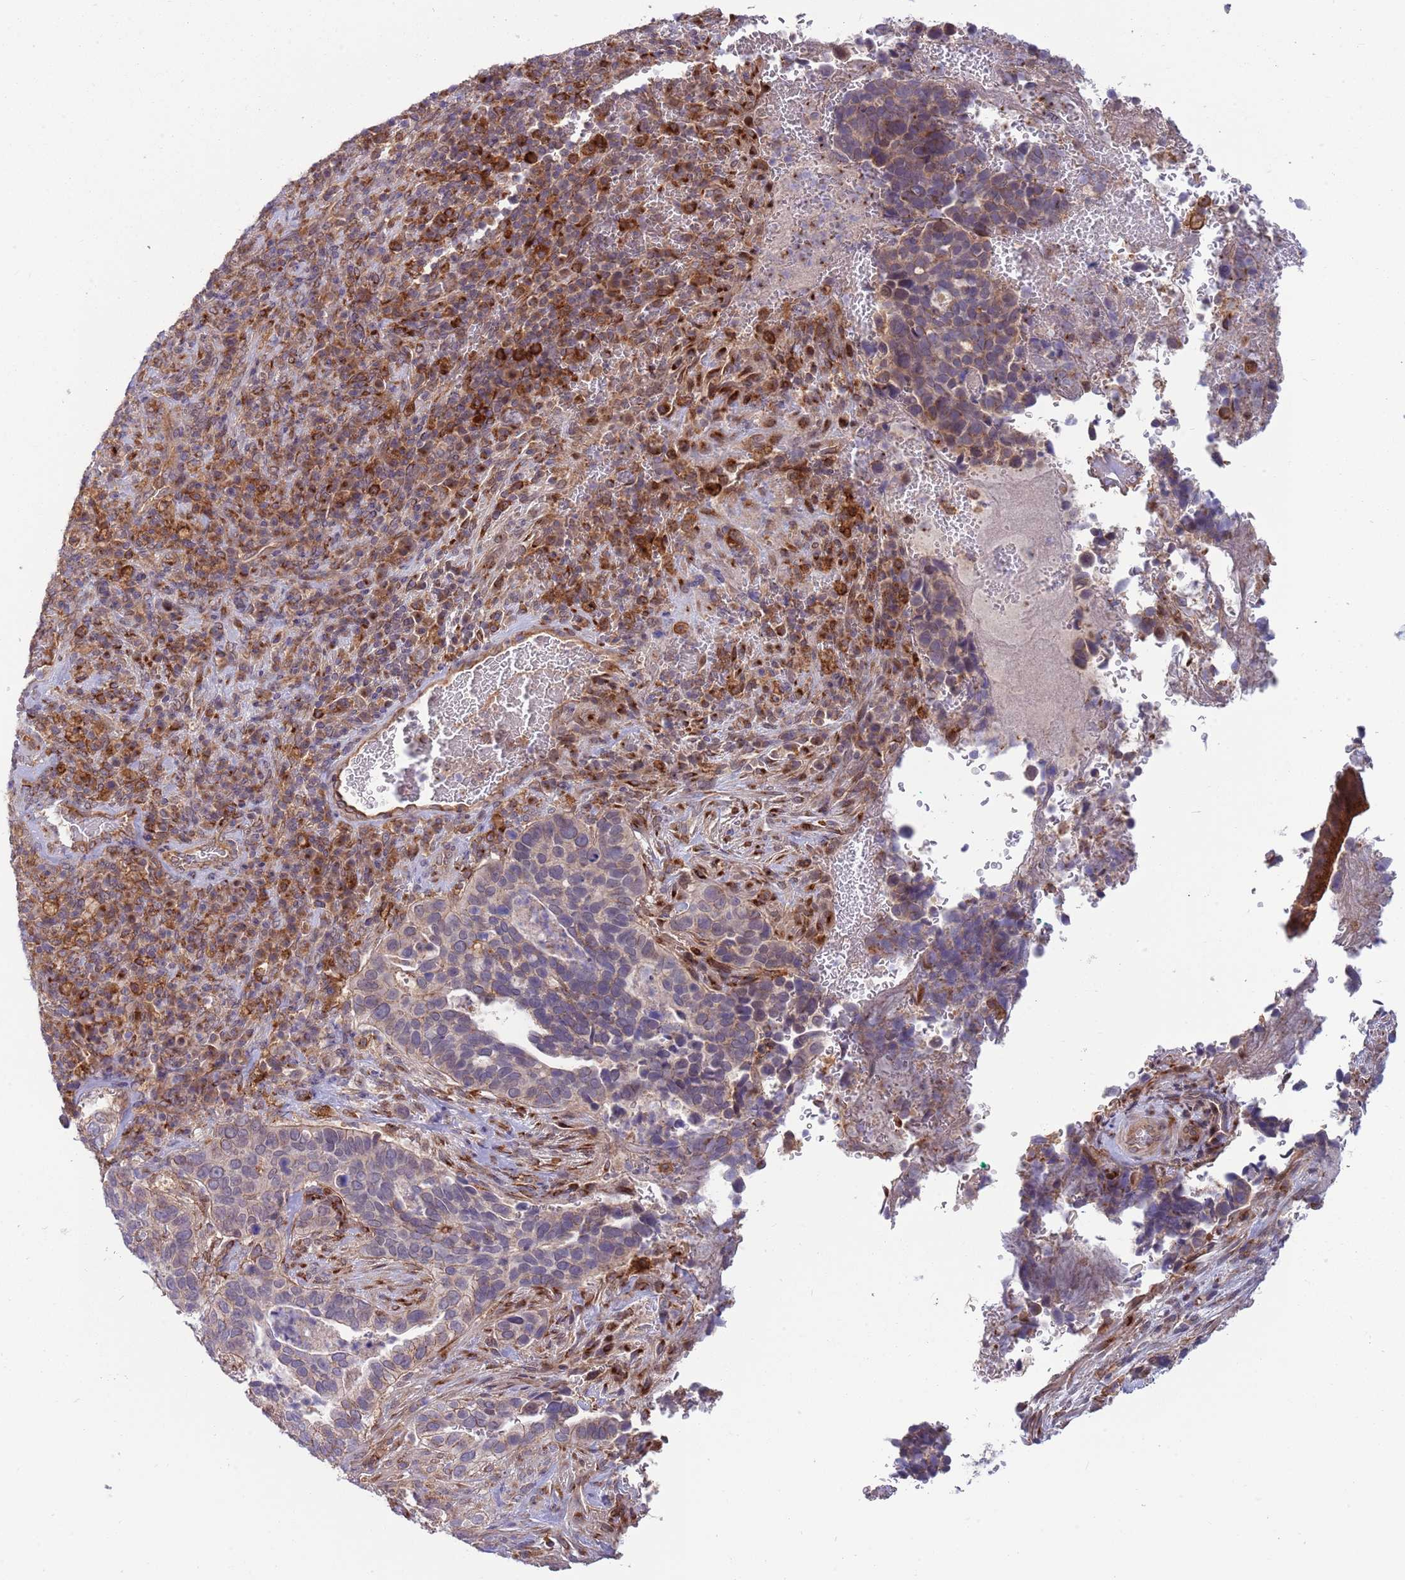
{"staining": {"intensity": "weak", "quantity": "<25%", "location": "cytoplasmic/membranous"}, "tissue": "cervical cancer", "cell_type": "Tumor cells", "image_type": "cancer", "snomed": [{"axis": "morphology", "description": "Squamous cell carcinoma, NOS"}, {"axis": "topography", "description": "Cervix"}], "caption": "Tumor cells are negative for protein expression in human cervical cancer.", "gene": "BTBD7", "patient": {"sex": "female", "age": 38}}